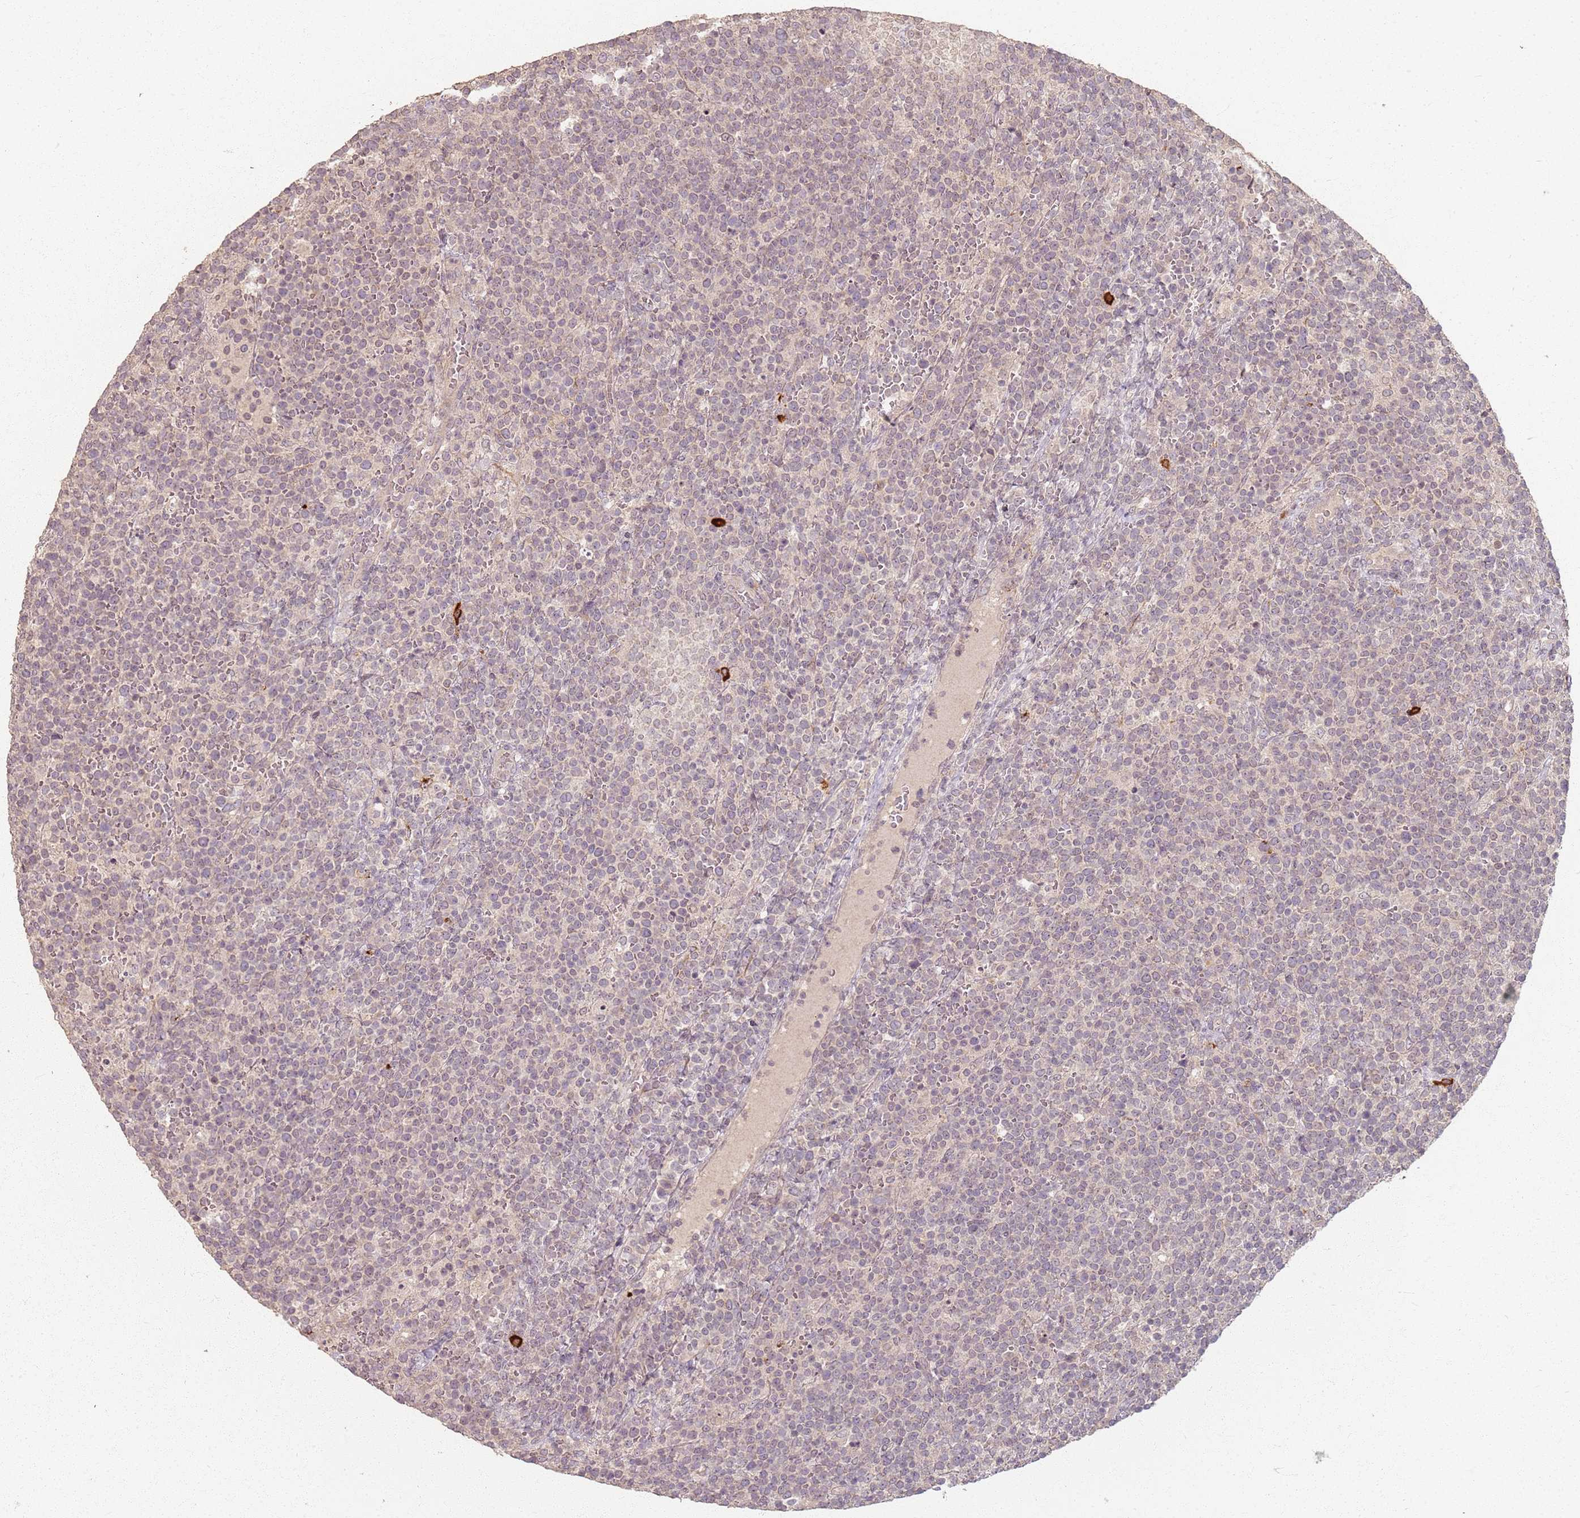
{"staining": {"intensity": "negative", "quantity": "none", "location": "none"}, "tissue": "lymphoma", "cell_type": "Tumor cells", "image_type": "cancer", "snomed": [{"axis": "morphology", "description": "Malignant lymphoma, non-Hodgkin's type, High grade"}, {"axis": "topography", "description": "Lymph node"}], "caption": "This is an immunohistochemistry (IHC) image of human high-grade malignant lymphoma, non-Hodgkin's type. There is no positivity in tumor cells.", "gene": "CCDC168", "patient": {"sex": "male", "age": 61}}